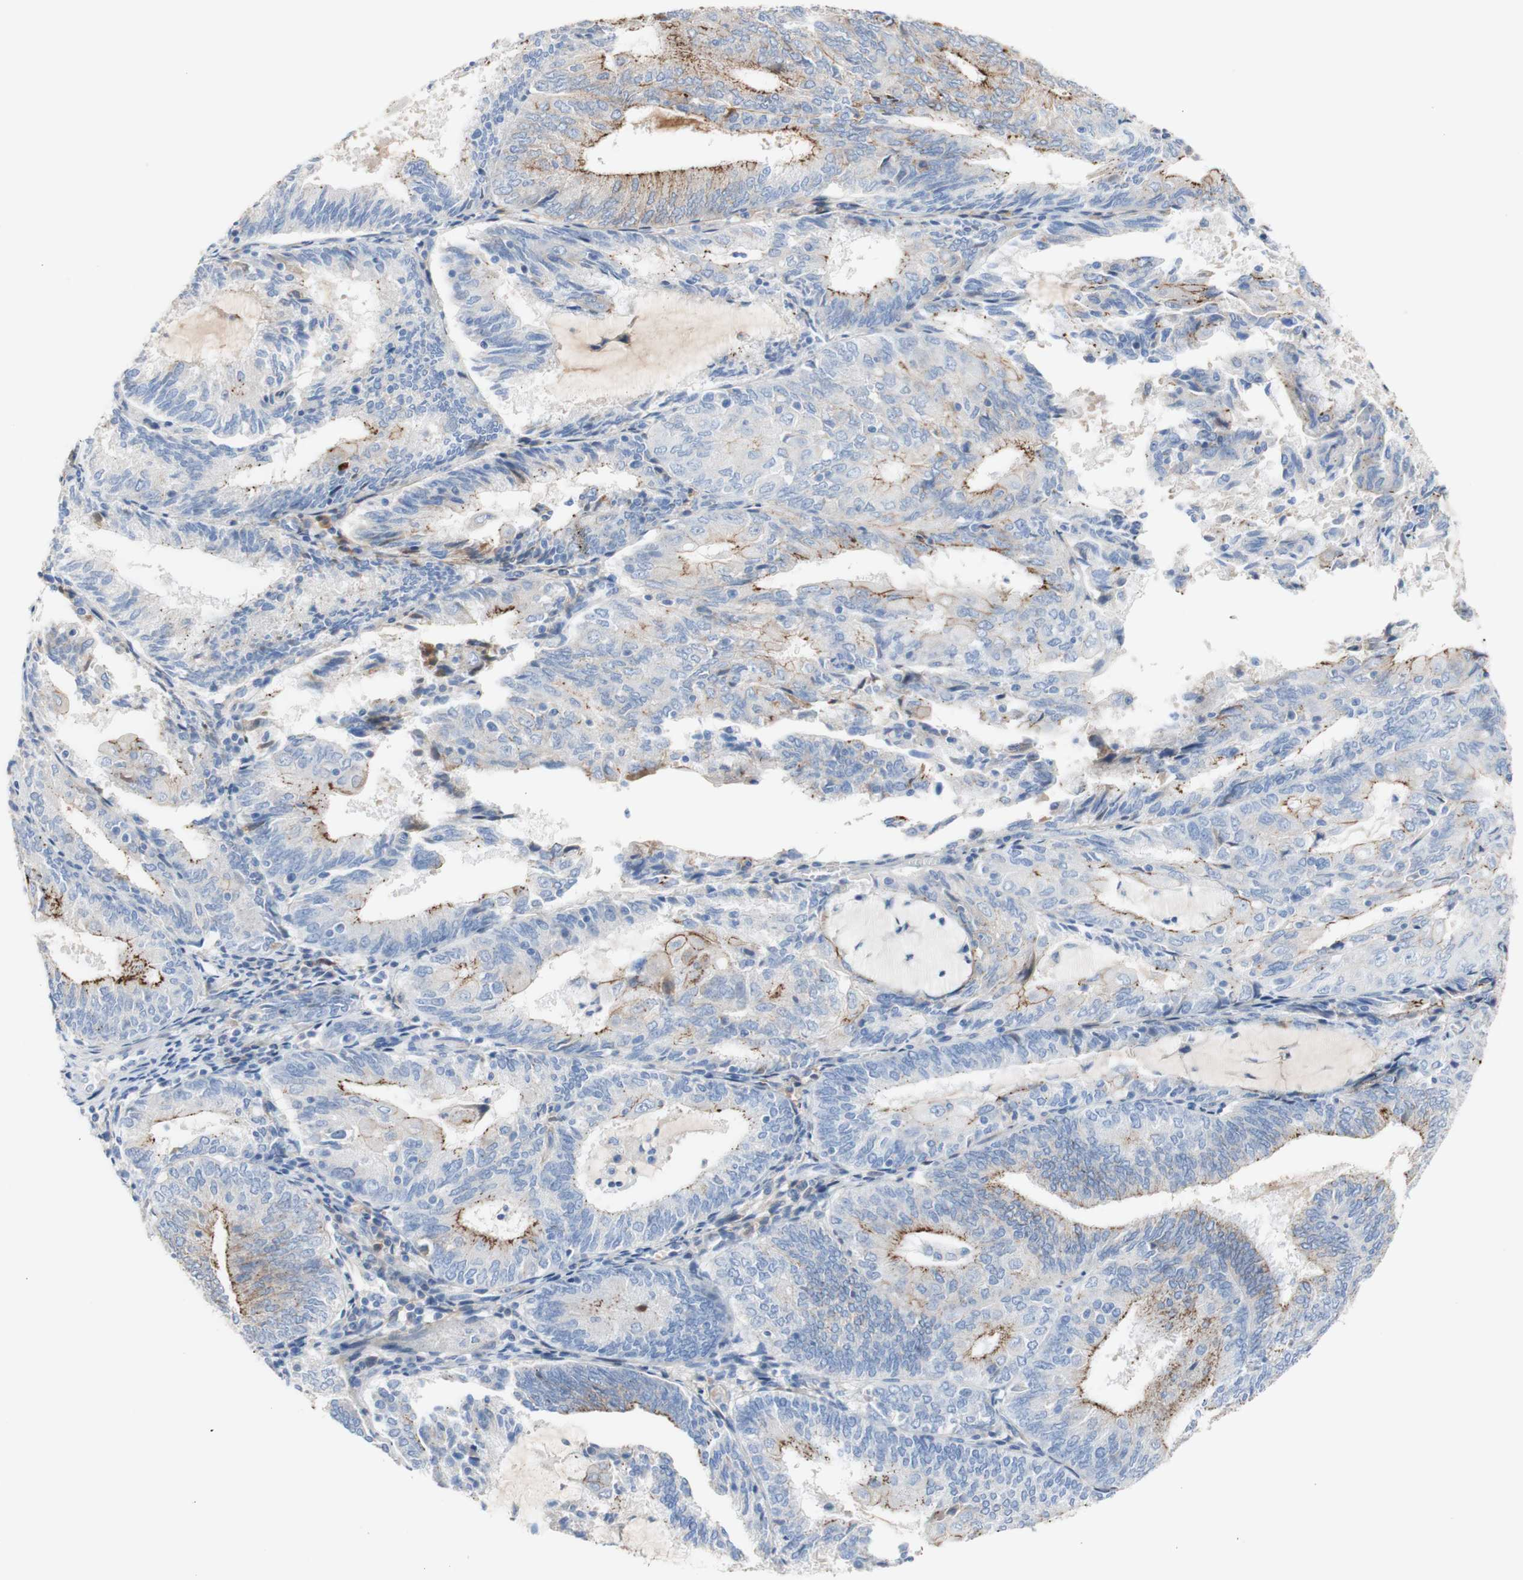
{"staining": {"intensity": "moderate", "quantity": "25%-75%", "location": "cytoplasmic/membranous"}, "tissue": "endometrial cancer", "cell_type": "Tumor cells", "image_type": "cancer", "snomed": [{"axis": "morphology", "description": "Adenocarcinoma, NOS"}, {"axis": "topography", "description": "Endometrium"}], "caption": "Immunohistochemical staining of endometrial cancer (adenocarcinoma) reveals moderate cytoplasmic/membranous protein staining in approximately 25%-75% of tumor cells. (Brightfield microscopy of DAB IHC at high magnification).", "gene": "DSC2", "patient": {"sex": "female", "age": 81}}